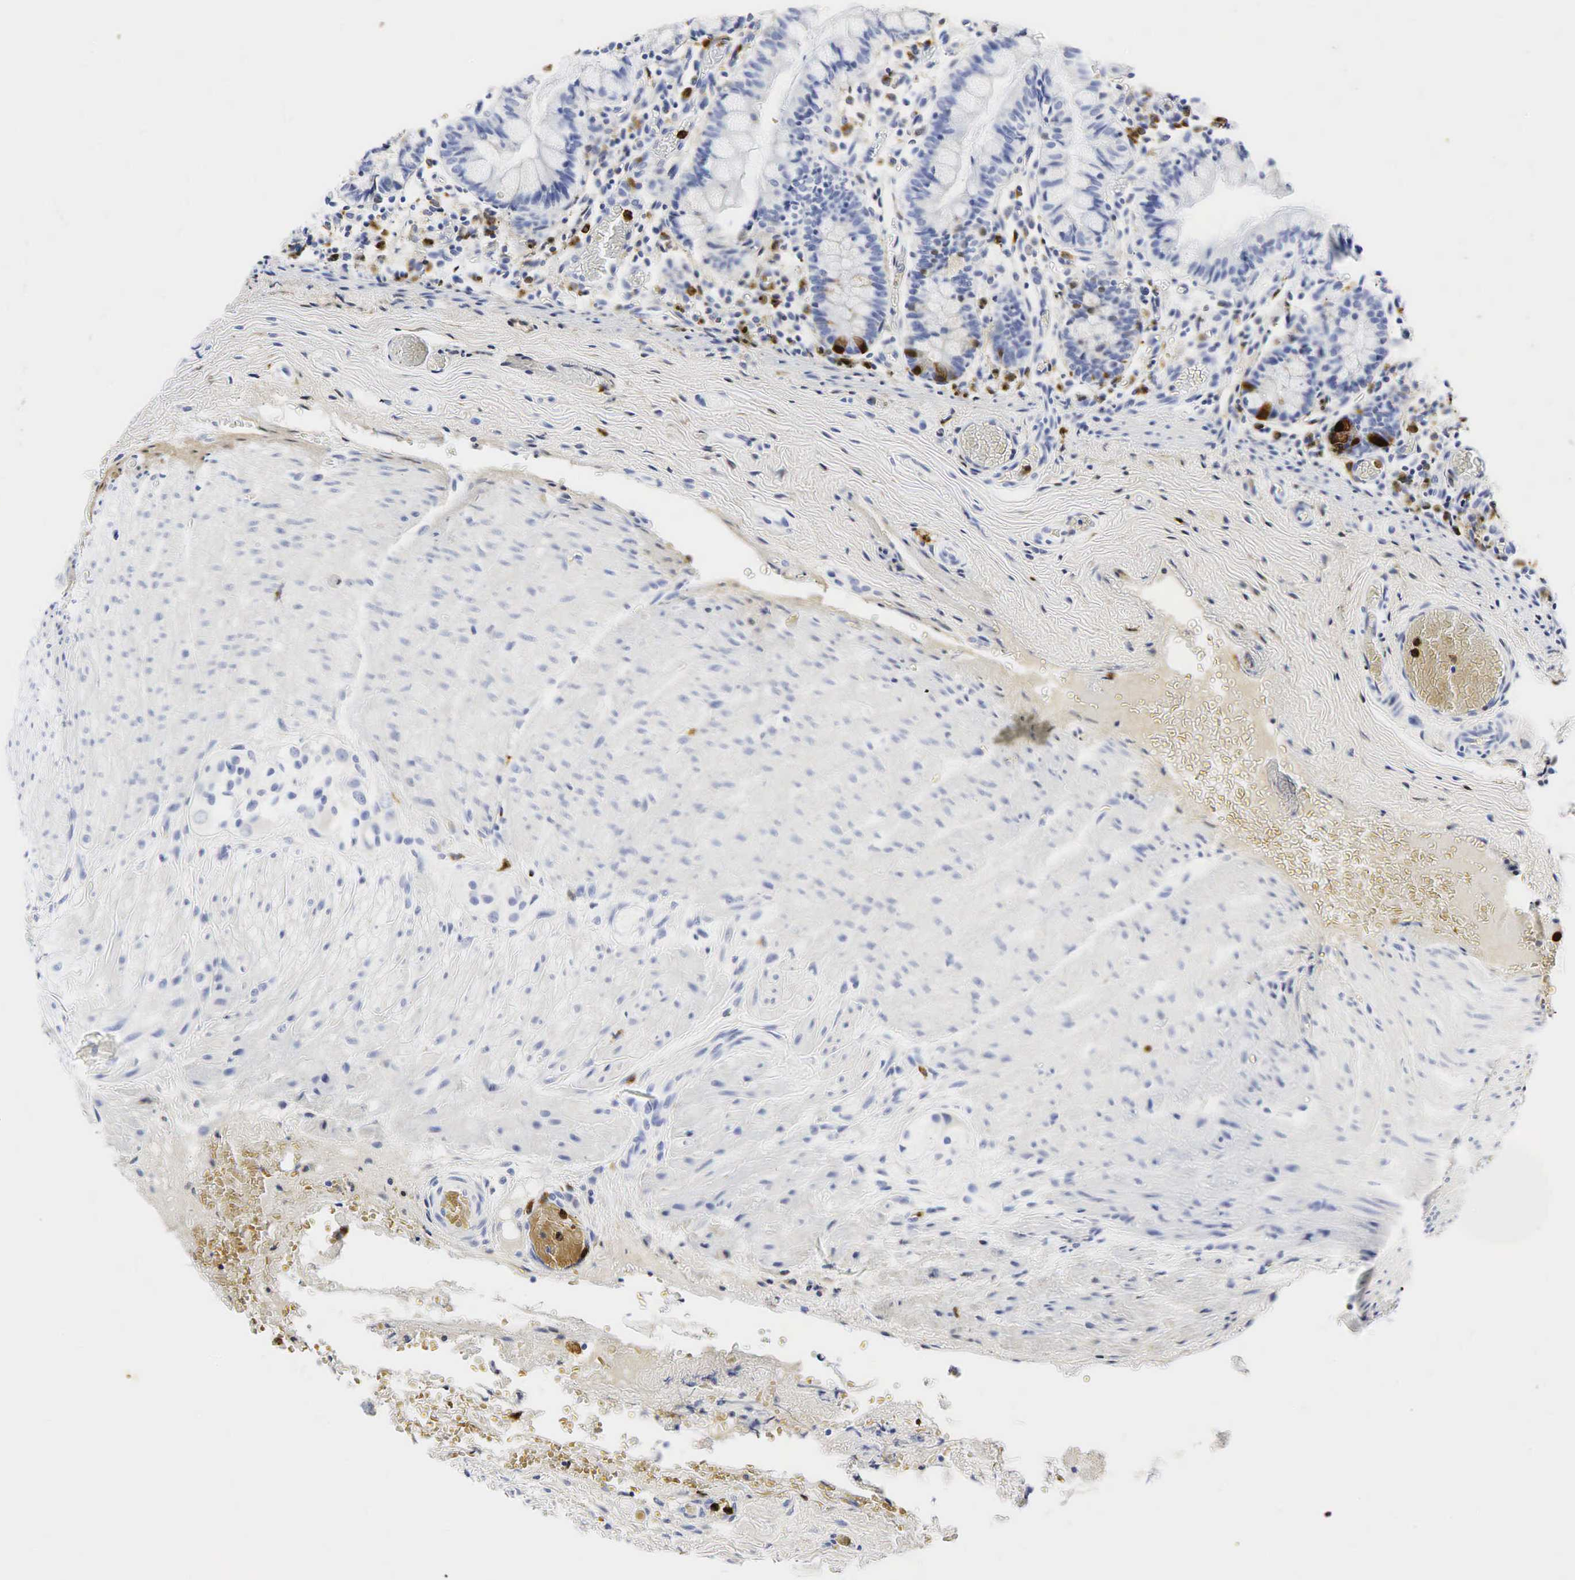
{"staining": {"intensity": "strong", "quantity": "<25%", "location": "cytoplasmic/membranous"}, "tissue": "small intestine", "cell_type": "Glandular cells", "image_type": "normal", "snomed": [{"axis": "morphology", "description": "Normal tissue, NOS"}, {"axis": "topography", "description": "Small intestine"}], "caption": "Small intestine stained with a brown dye demonstrates strong cytoplasmic/membranous positive expression in approximately <25% of glandular cells.", "gene": "LYZ", "patient": {"sex": "male", "age": 1}}